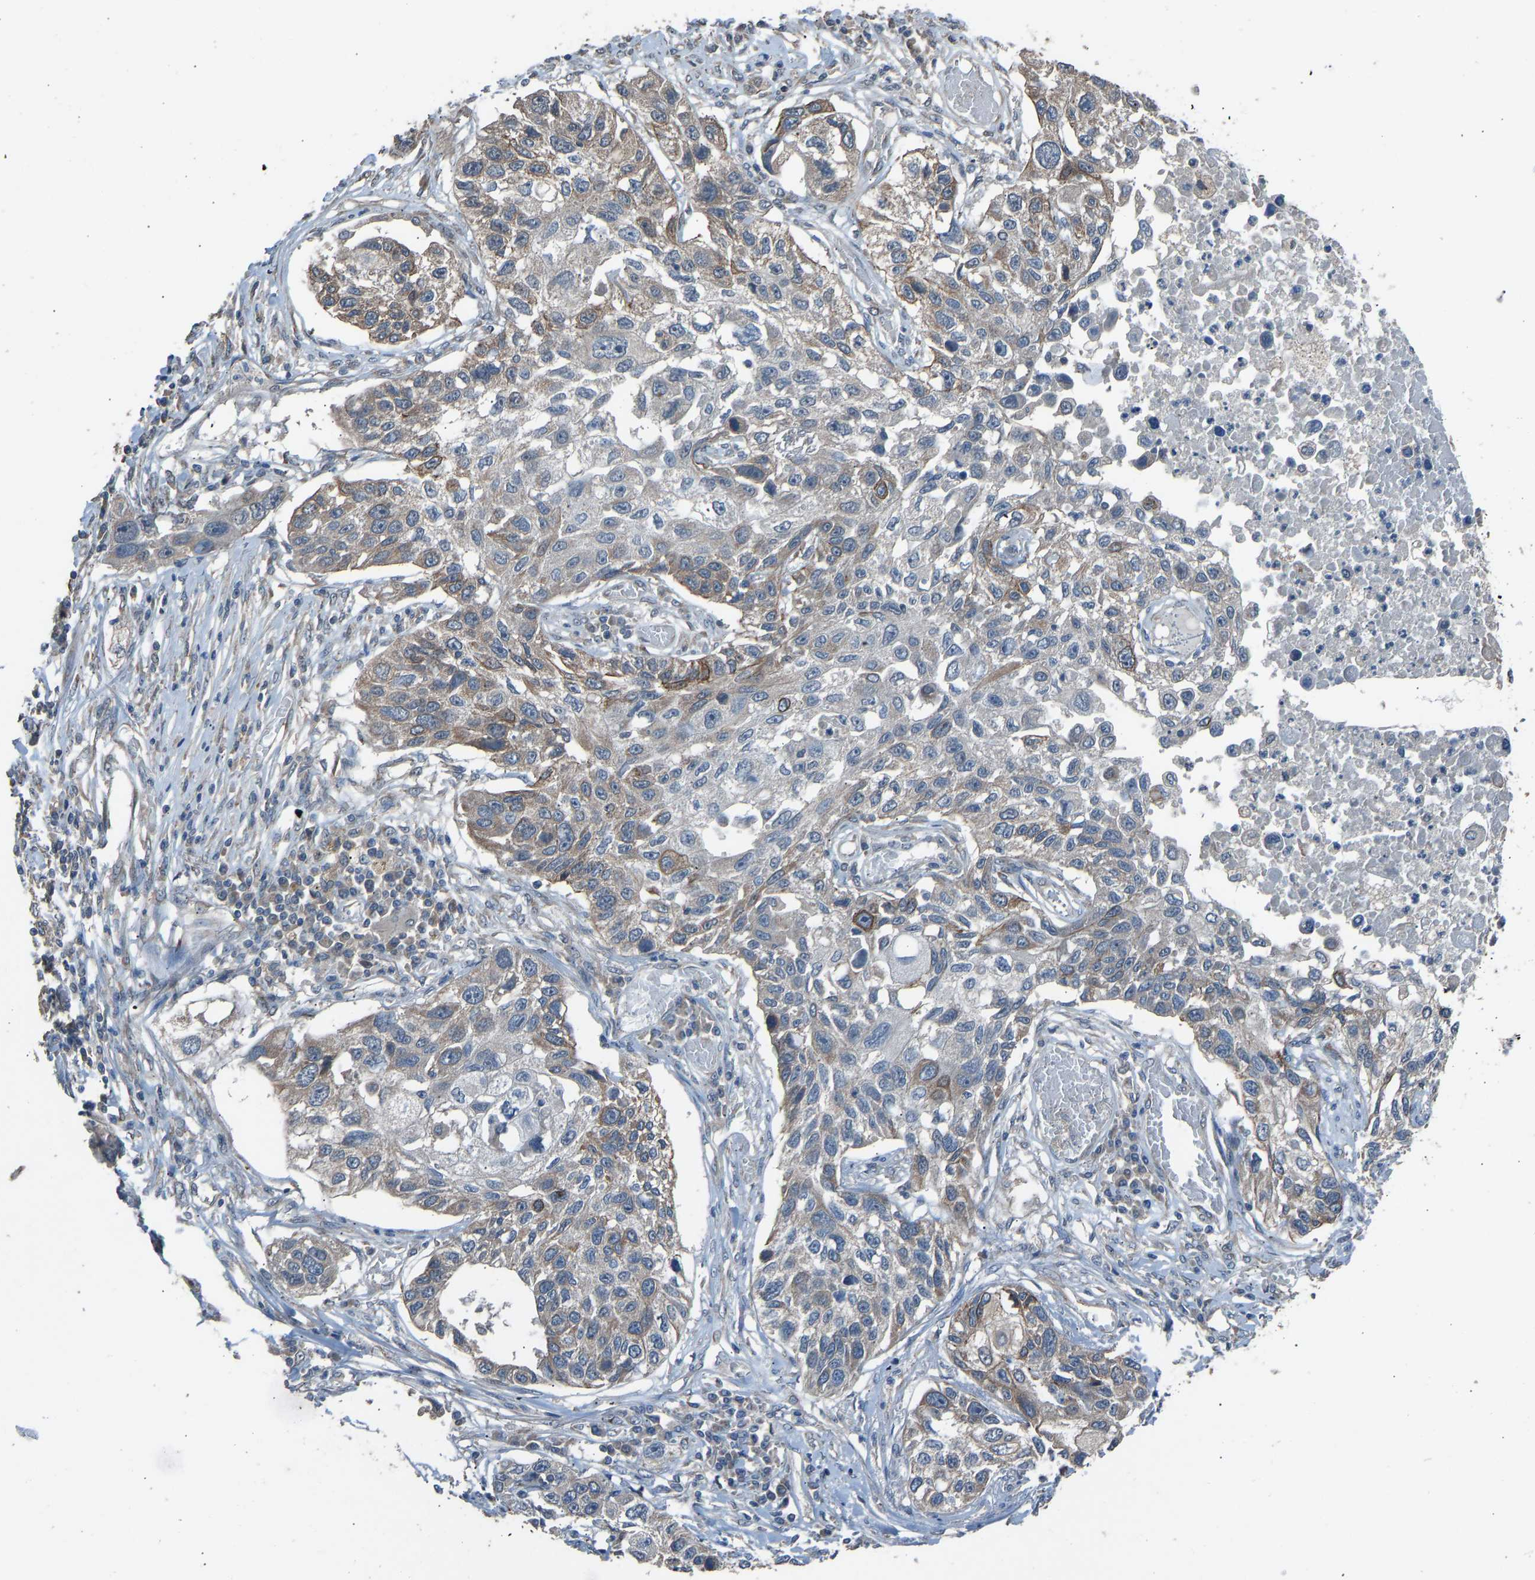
{"staining": {"intensity": "weak", "quantity": ">75%", "location": "cytoplasmic/membranous"}, "tissue": "lung cancer", "cell_type": "Tumor cells", "image_type": "cancer", "snomed": [{"axis": "morphology", "description": "Squamous cell carcinoma, NOS"}, {"axis": "topography", "description": "Lung"}], "caption": "Immunohistochemistry of lung squamous cell carcinoma shows low levels of weak cytoplasmic/membranous positivity in approximately >75% of tumor cells.", "gene": "SLC43A1", "patient": {"sex": "male", "age": 71}}